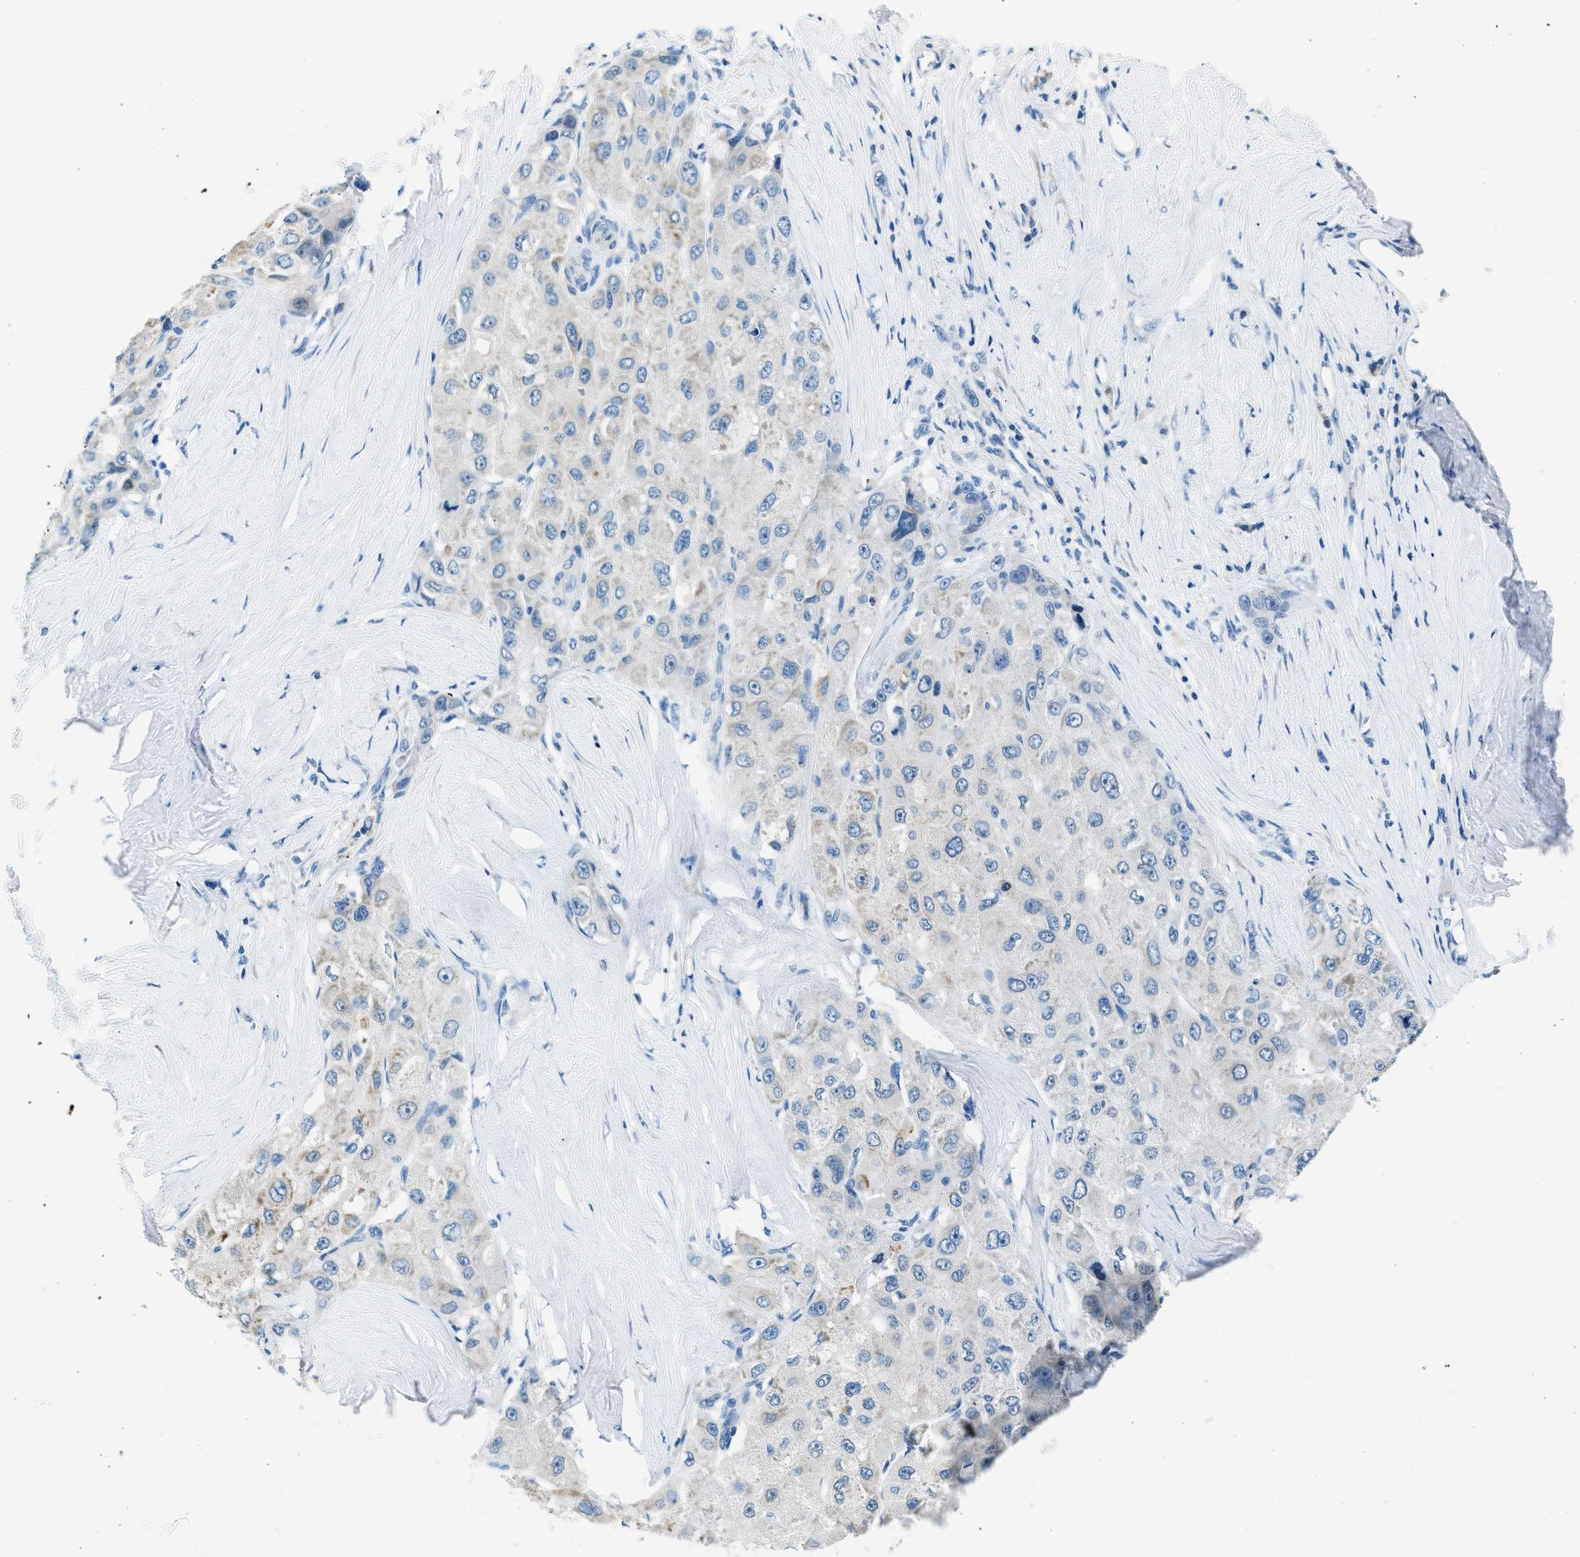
{"staining": {"intensity": "negative", "quantity": "none", "location": "none"}, "tissue": "liver cancer", "cell_type": "Tumor cells", "image_type": "cancer", "snomed": [{"axis": "morphology", "description": "Carcinoma, Hepatocellular, NOS"}, {"axis": "topography", "description": "Liver"}], "caption": "Immunohistochemistry (IHC) micrograph of human liver cancer stained for a protein (brown), which shows no staining in tumor cells. (Stains: DAB immunohistochemistry with hematoxylin counter stain, Microscopy: brightfield microscopy at high magnification).", "gene": "CLDN18", "patient": {"sex": "male", "age": 80}}